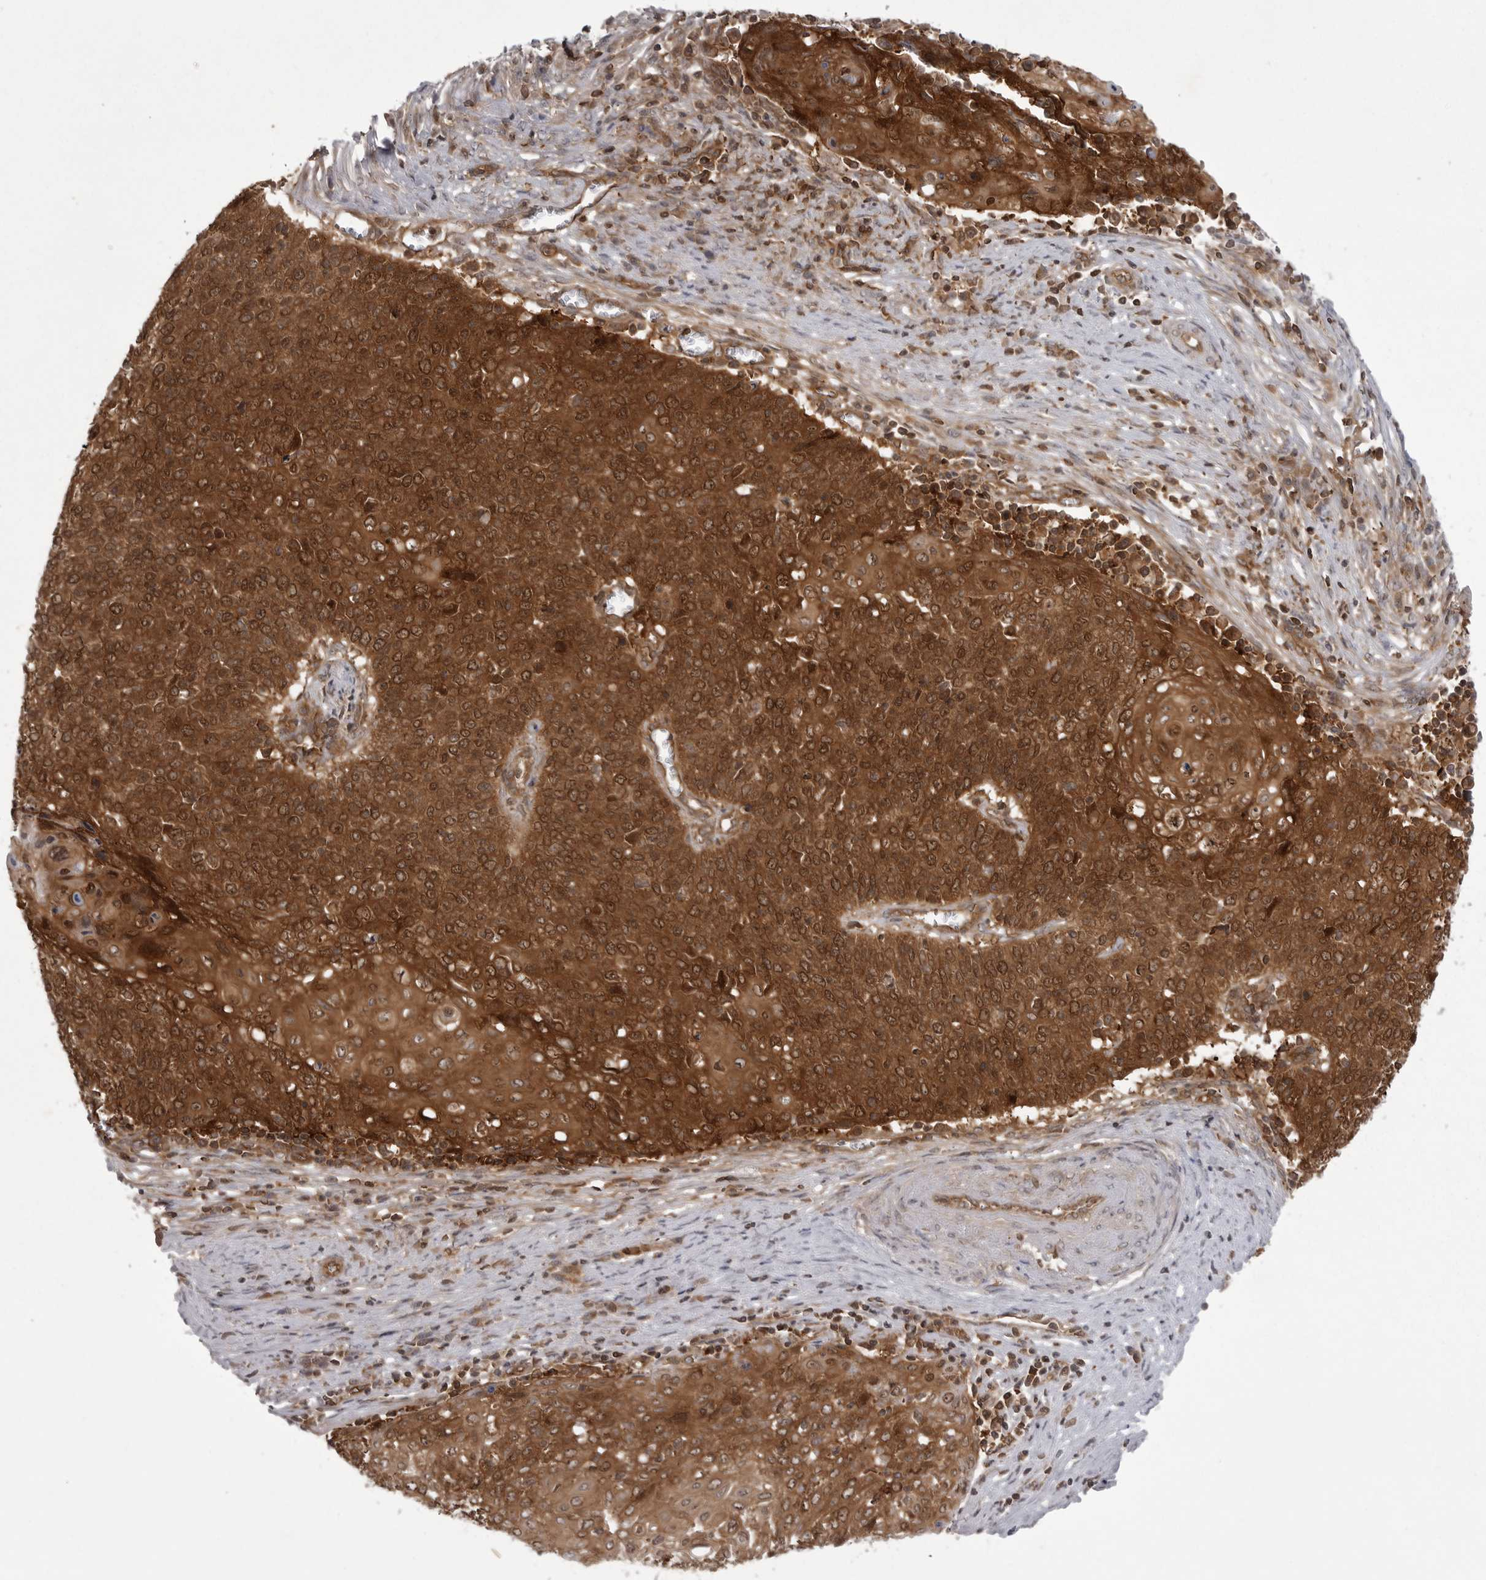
{"staining": {"intensity": "strong", "quantity": ">75%", "location": "cytoplasmic/membranous,nuclear"}, "tissue": "cervical cancer", "cell_type": "Tumor cells", "image_type": "cancer", "snomed": [{"axis": "morphology", "description": "Squamous cell carcinoma, NOS"}, {"axis": "topography", "description": "Cervix"}], "caption": "This is a micrograph of immunohistochemistry staining of cervical cancer, which shows strong expression in the cytoplasmic/membranous and nuclear of tumor cells.", "gene": "STK24", "patient": {"sex": "female", "age": 39}}